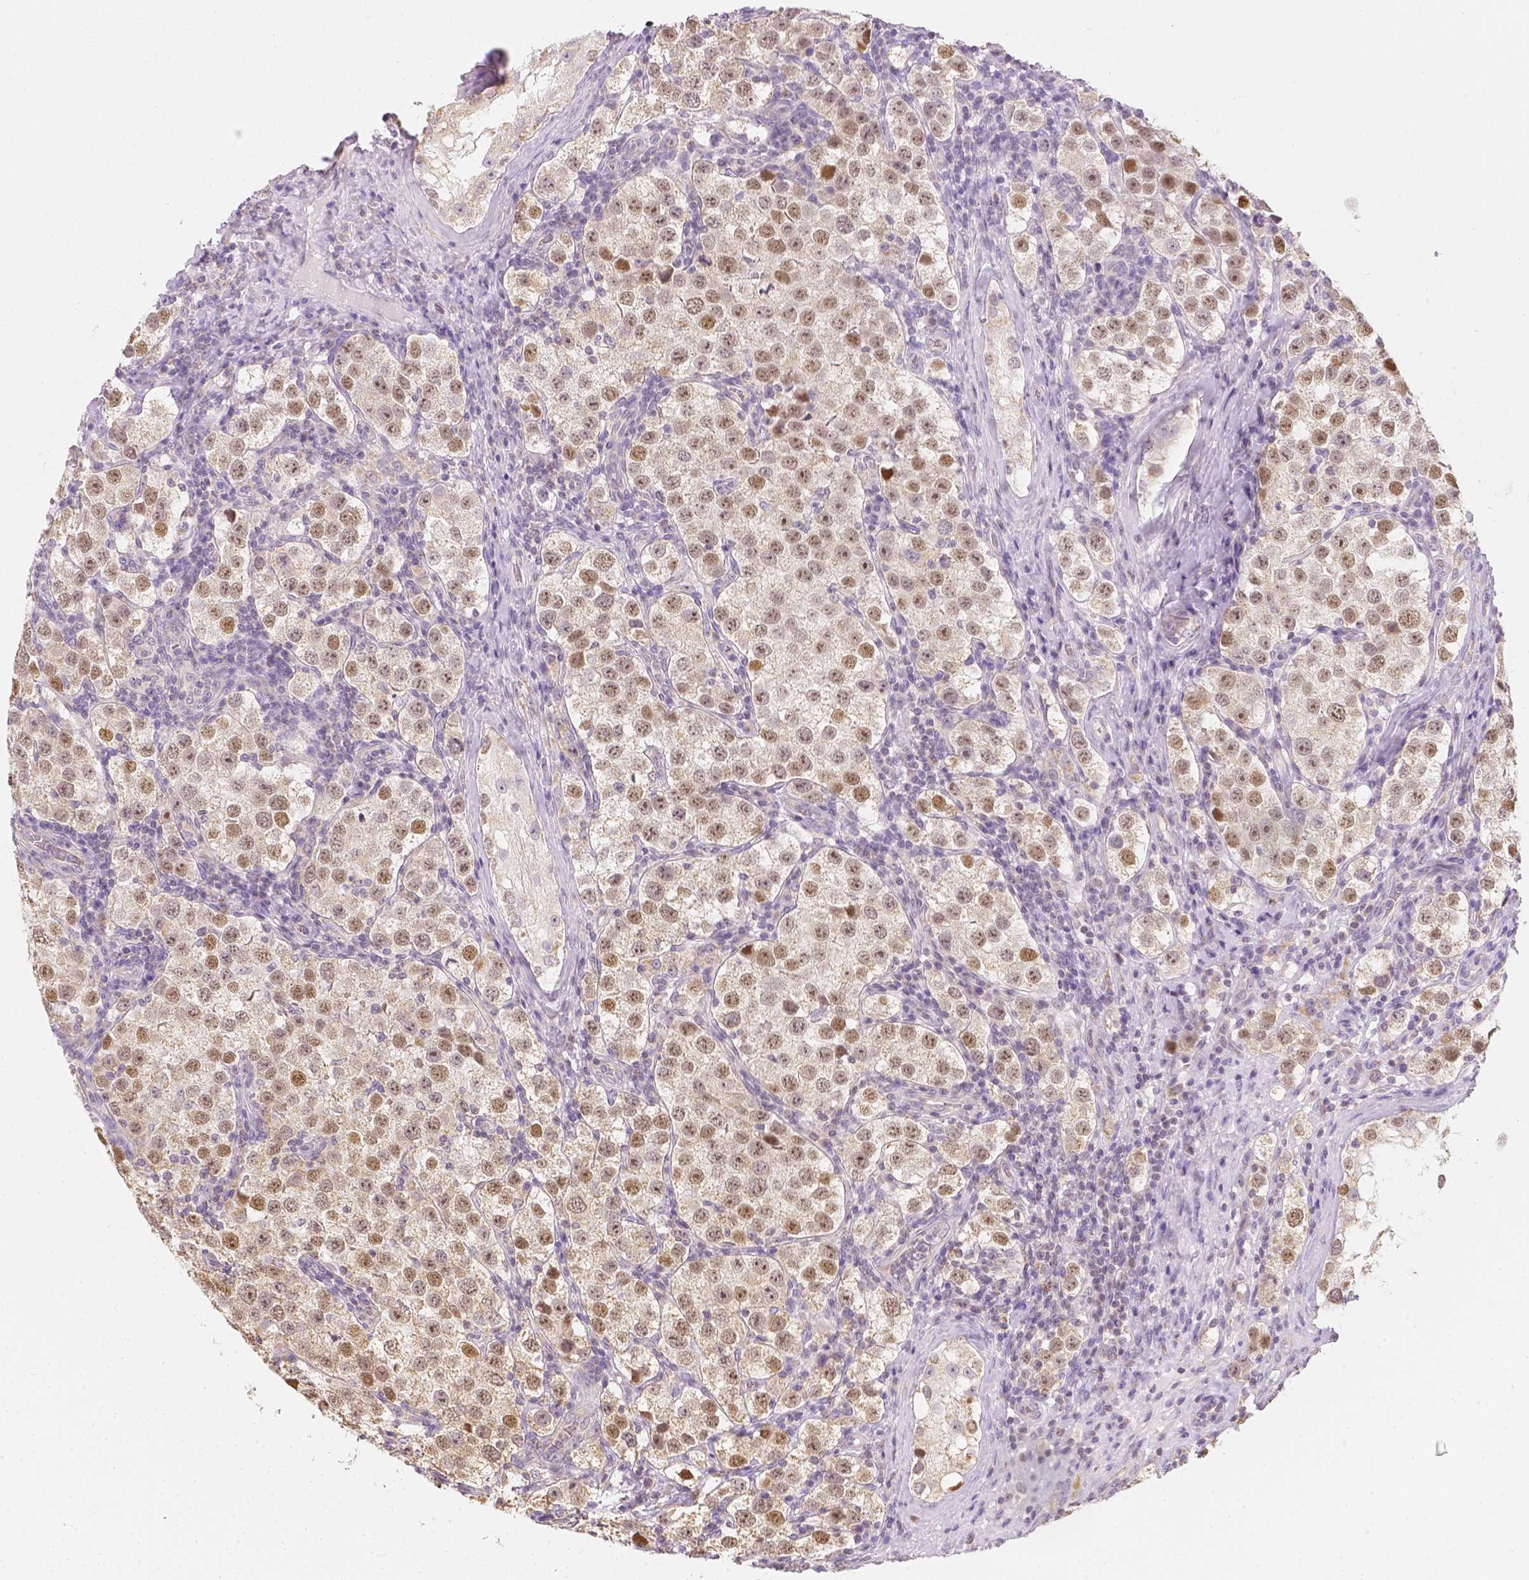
{"staining": {"intensity": "moderate", "quantity": ">75%", "location": "cytoplasmic/membranous,nuclear"}, "tissue": "testis cancer", "cell_type": "Tumor cells", "image_type": "cancer", "snomed": [{"axis": "morphology", "description": "Seminoma, NOS"}, {"axis": "topography", "description": "Testis"}], "caption": "The immunohistochemical stain labels moderate cytoplasmic/membranous and nuclear expression in tumor cells of seminoma (testis) tissue. (Brightfield microscopy of DAB IHC at high magnification).", "gene": "NVL", "patient": {"sex": "male", "age": 37}}